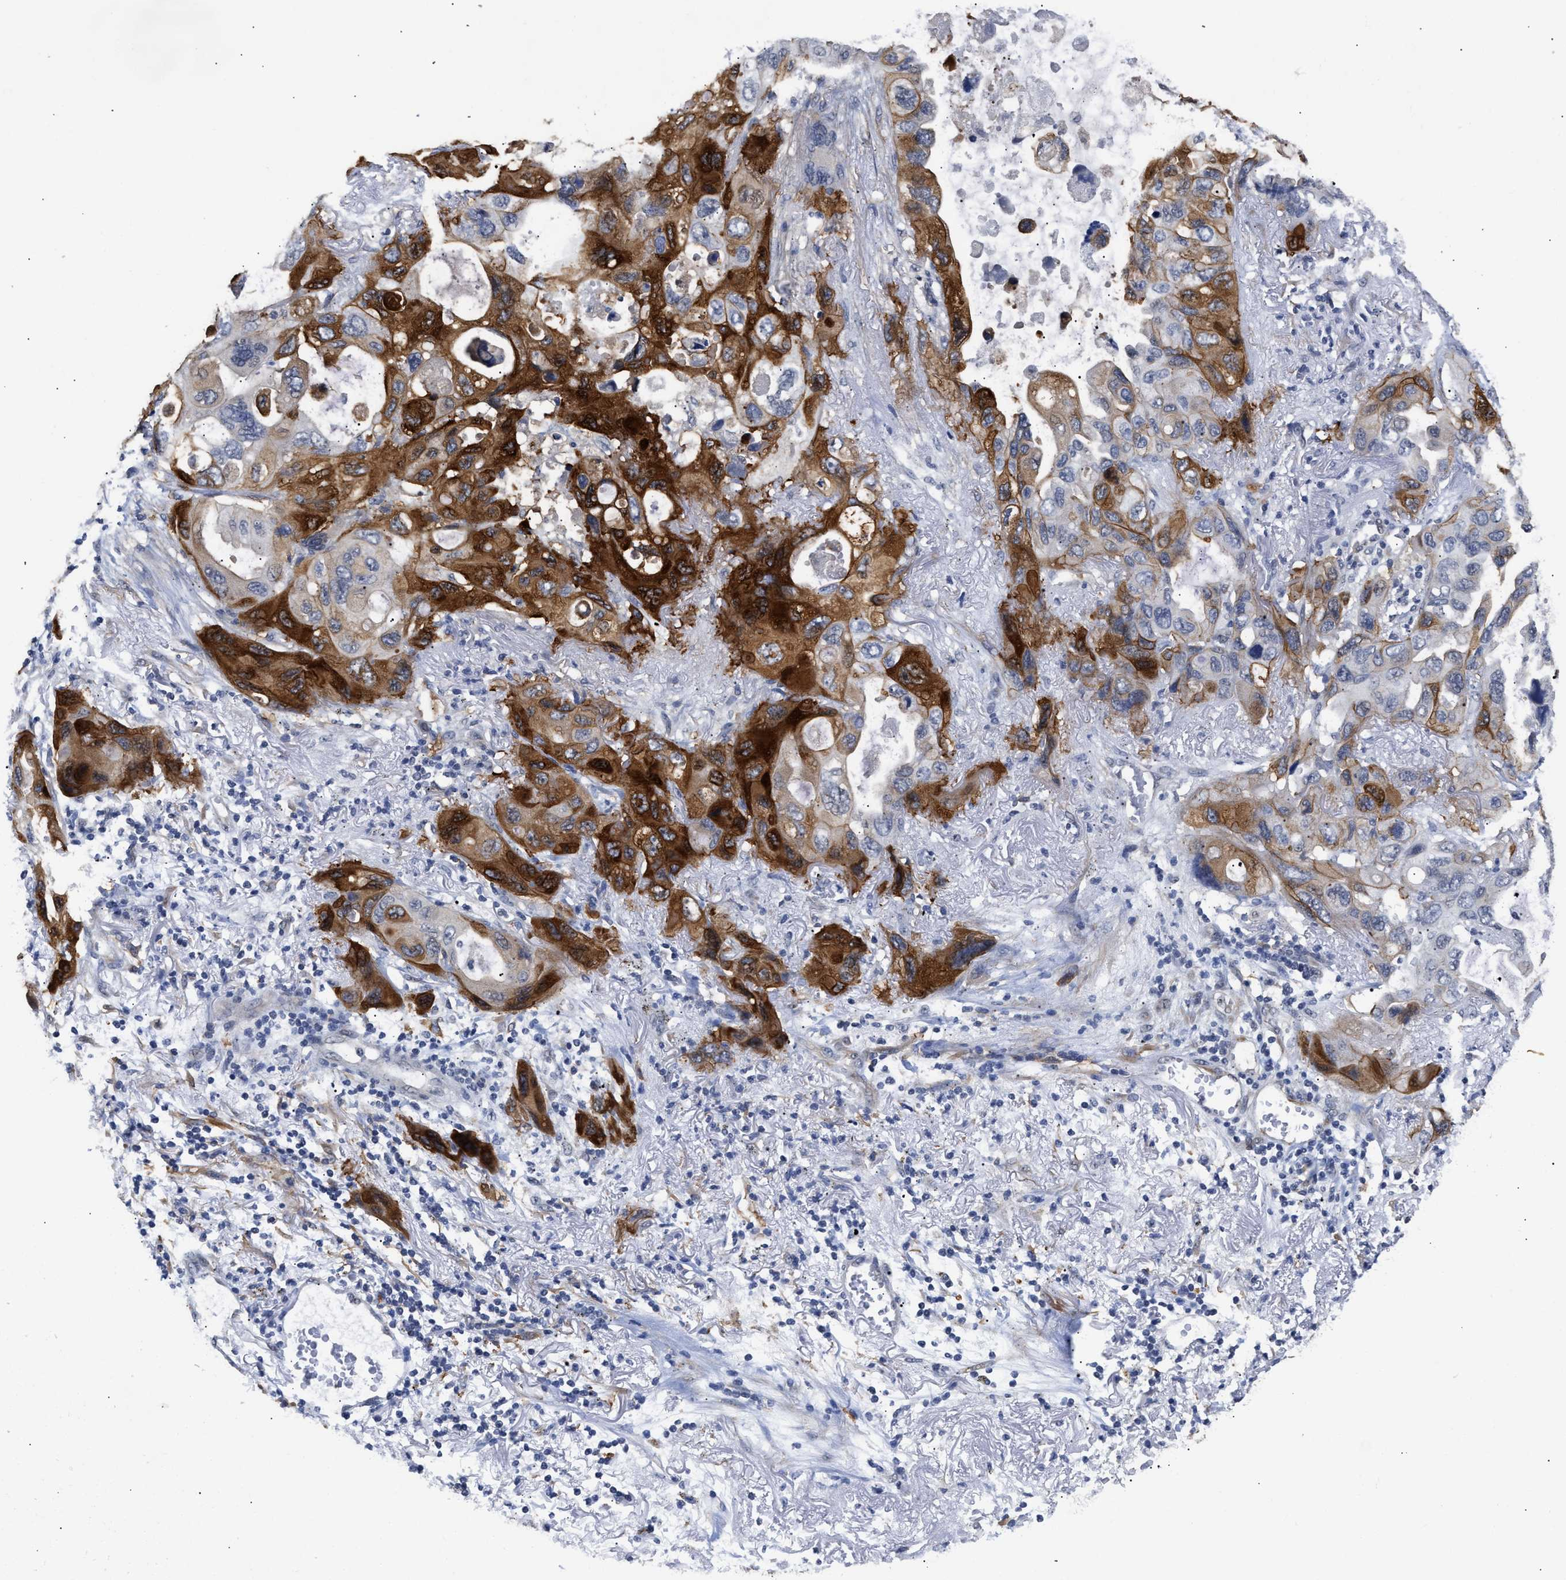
{"staining": {"intensity": "strong", "quantity": ">75%", "location": "cytoplasmic/membranous"}, "tissue": "lung cancer", "cell_type": "Tumor cells", "image_type": "cancer", "snomed": [{"axis": "morphology", "description": "Squamous cell carcinoma, NOS"}, {"axis": "topography", "description": "Lung"}], "caption": "IHC staining of lung squamous cell carcinoma, which shows high levels of strong cytoplasmic/membranous expression in approximately >75% of tumor cells indicating strong cytoplasmic/membranous protein positivity. The staining was performed using DAB (brown) for protein detection and nuclei were counterstained in hematoxylin (blue).", "gene": "AHNAK2", "patient": {"sex": "female", "age": 73}}